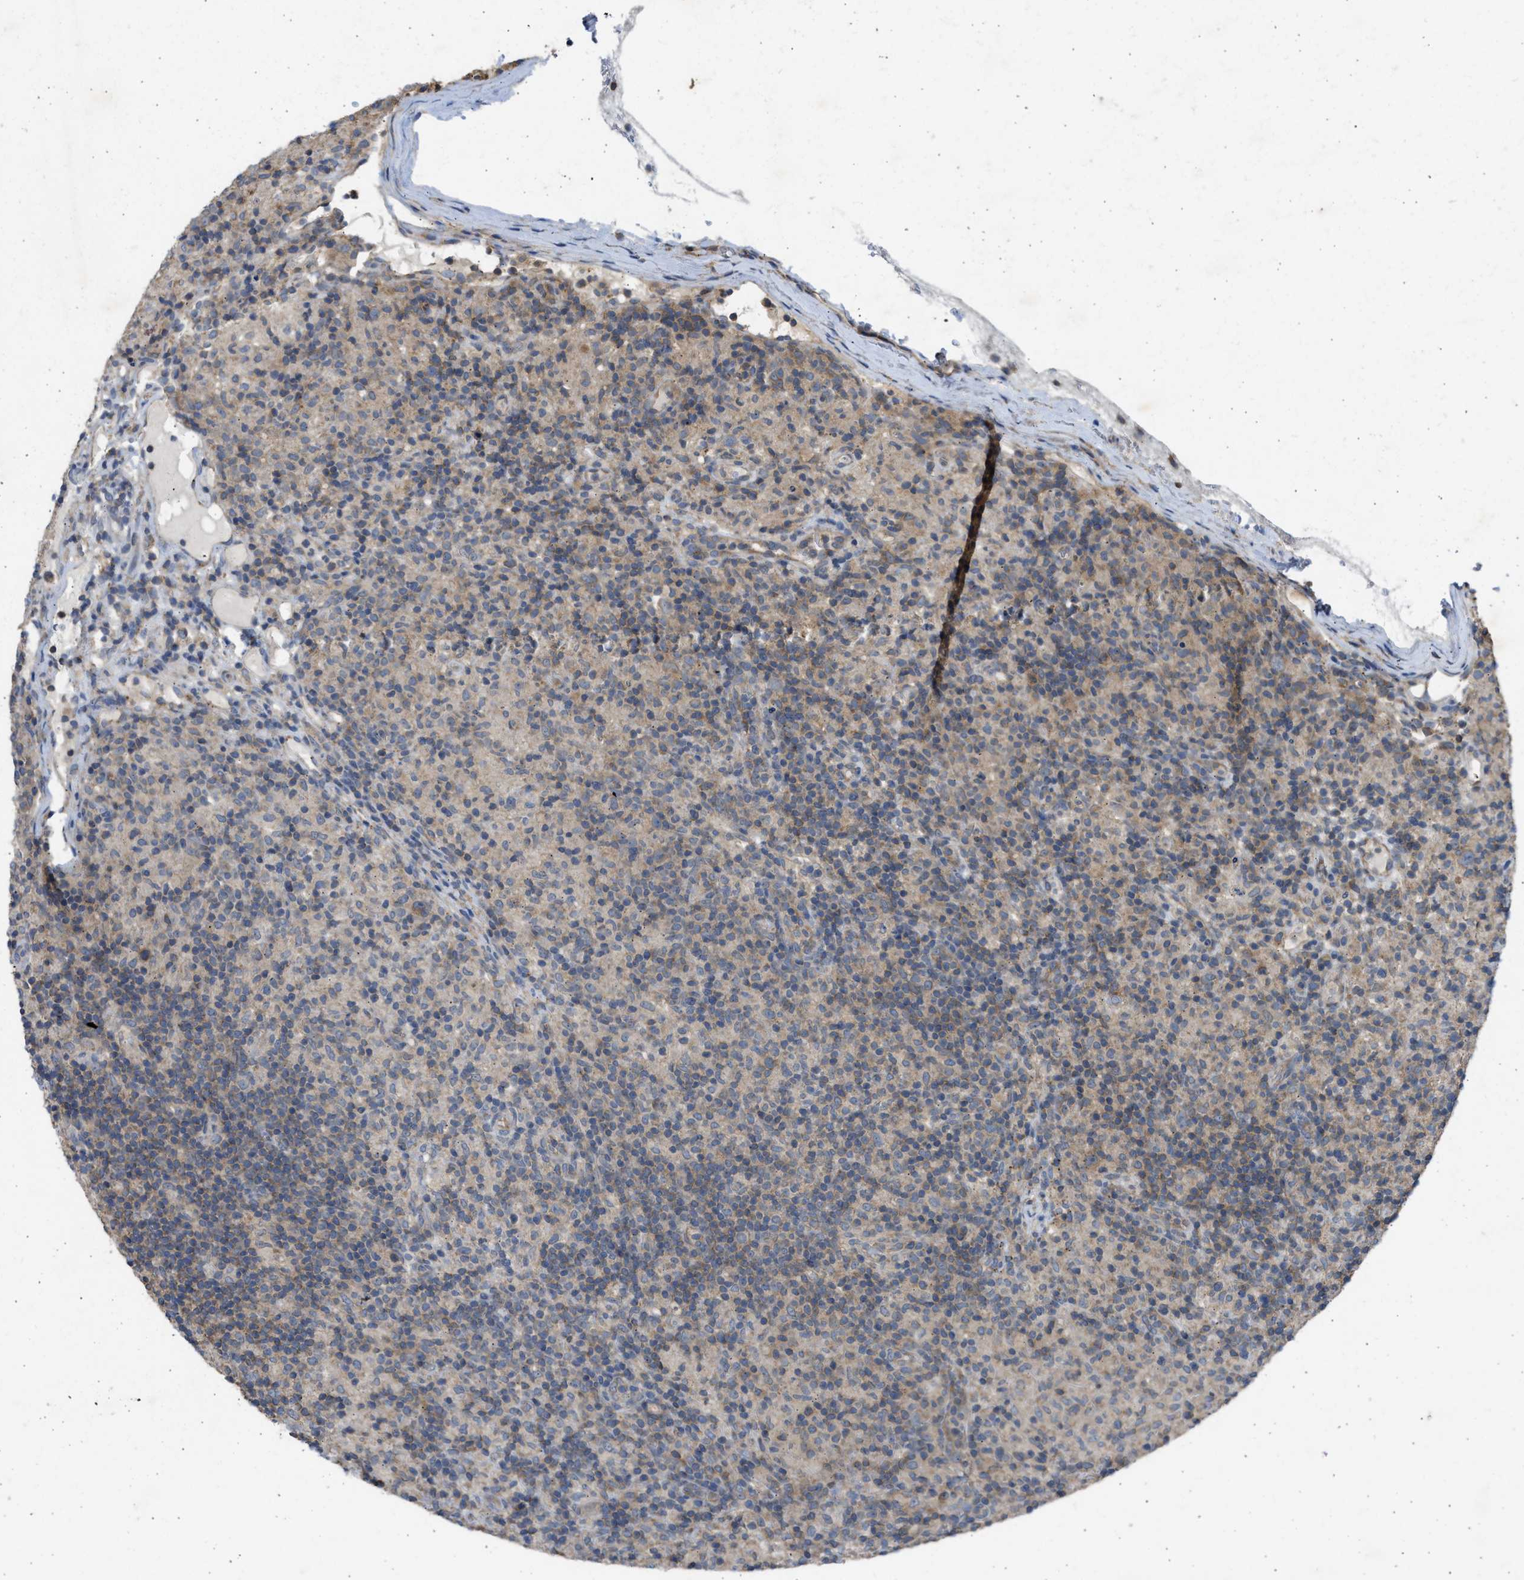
{"staining": {"intensity": "weak", "quantity": "25%-75%", "location": "cytoplasmic/membranous"}, "tissue": "lymphoma", "cell_type": "Tumor cells", "image_type": "cancer", "snomed": [{"axis": "morphology", "description": "Hodgkin's disease, NOS"}, {"axis": "topography", "description": "Lymph node"}], "caption": "Immunohistochemistry (IHC) photomicrograph of neoplastic tissue: human lymphoma stained using immunohistochemistry shows low levels of weak protein expression localized specifically in the cytoplasmic/membranous of tumor cells, appearing as a cytoplasmic/membranous brown color.", "gene": "CYP1A1", "patient": {"sex": "male", "age": 70}}